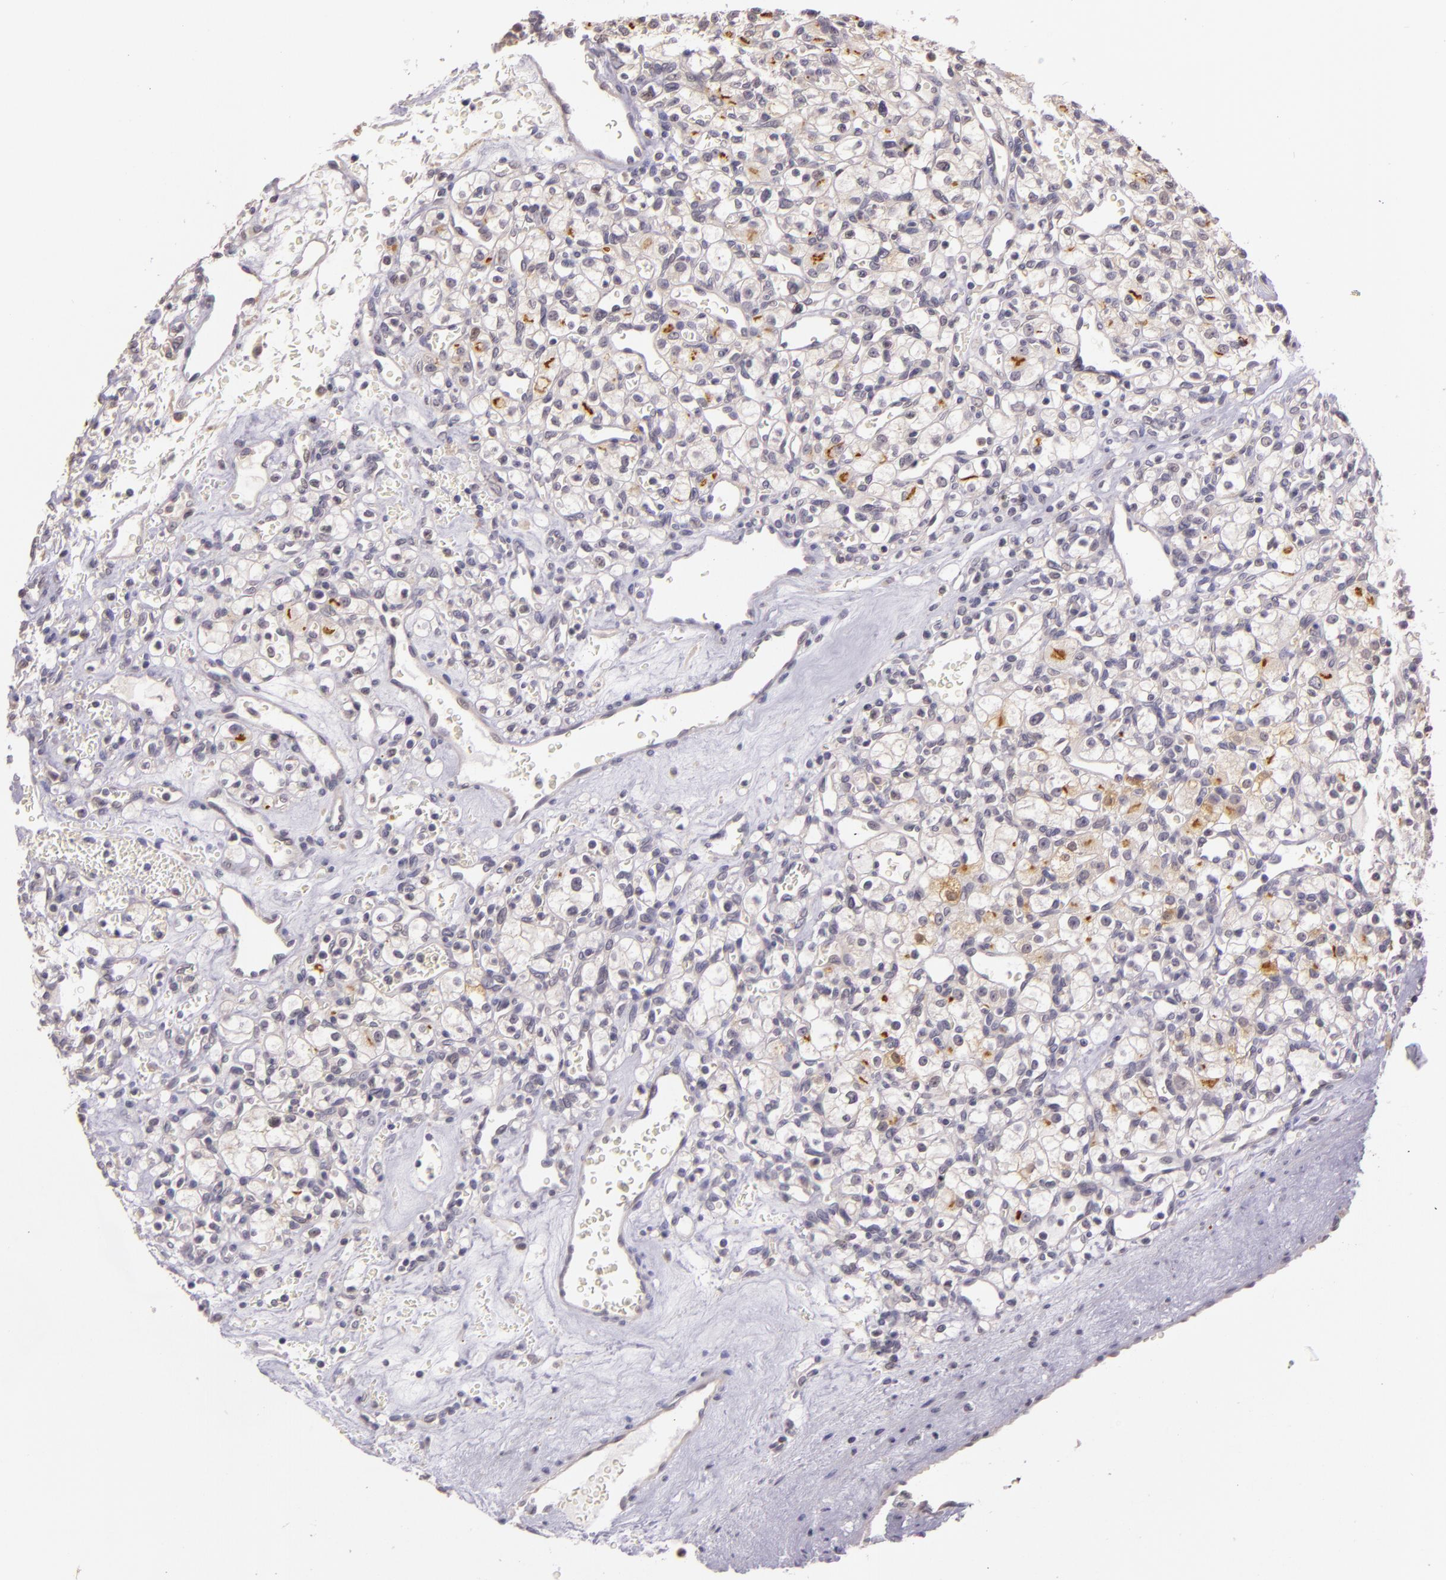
{"staining": {"intensity": "moderate", "quantity": "<25%", "location": "cytoplasmic/membranous"}, "tissue": "renal cancer", "cell_type": "Tumor cells", "image_type": "cancer", "snomed": [{"axis": "morphology", "description": "Adenocarcinoma, NOS"}, {"axis": "topography", "description": "Kidney"}], "caption": "Brown immunohistochemical staining in human renal cancer (adenocarcinoma) reveals moderate cytoplasmic/membranous expression in about <25% of tumor cells.", "gene": "ARMH4", "patient": {"sex": "female", "age": 62}}